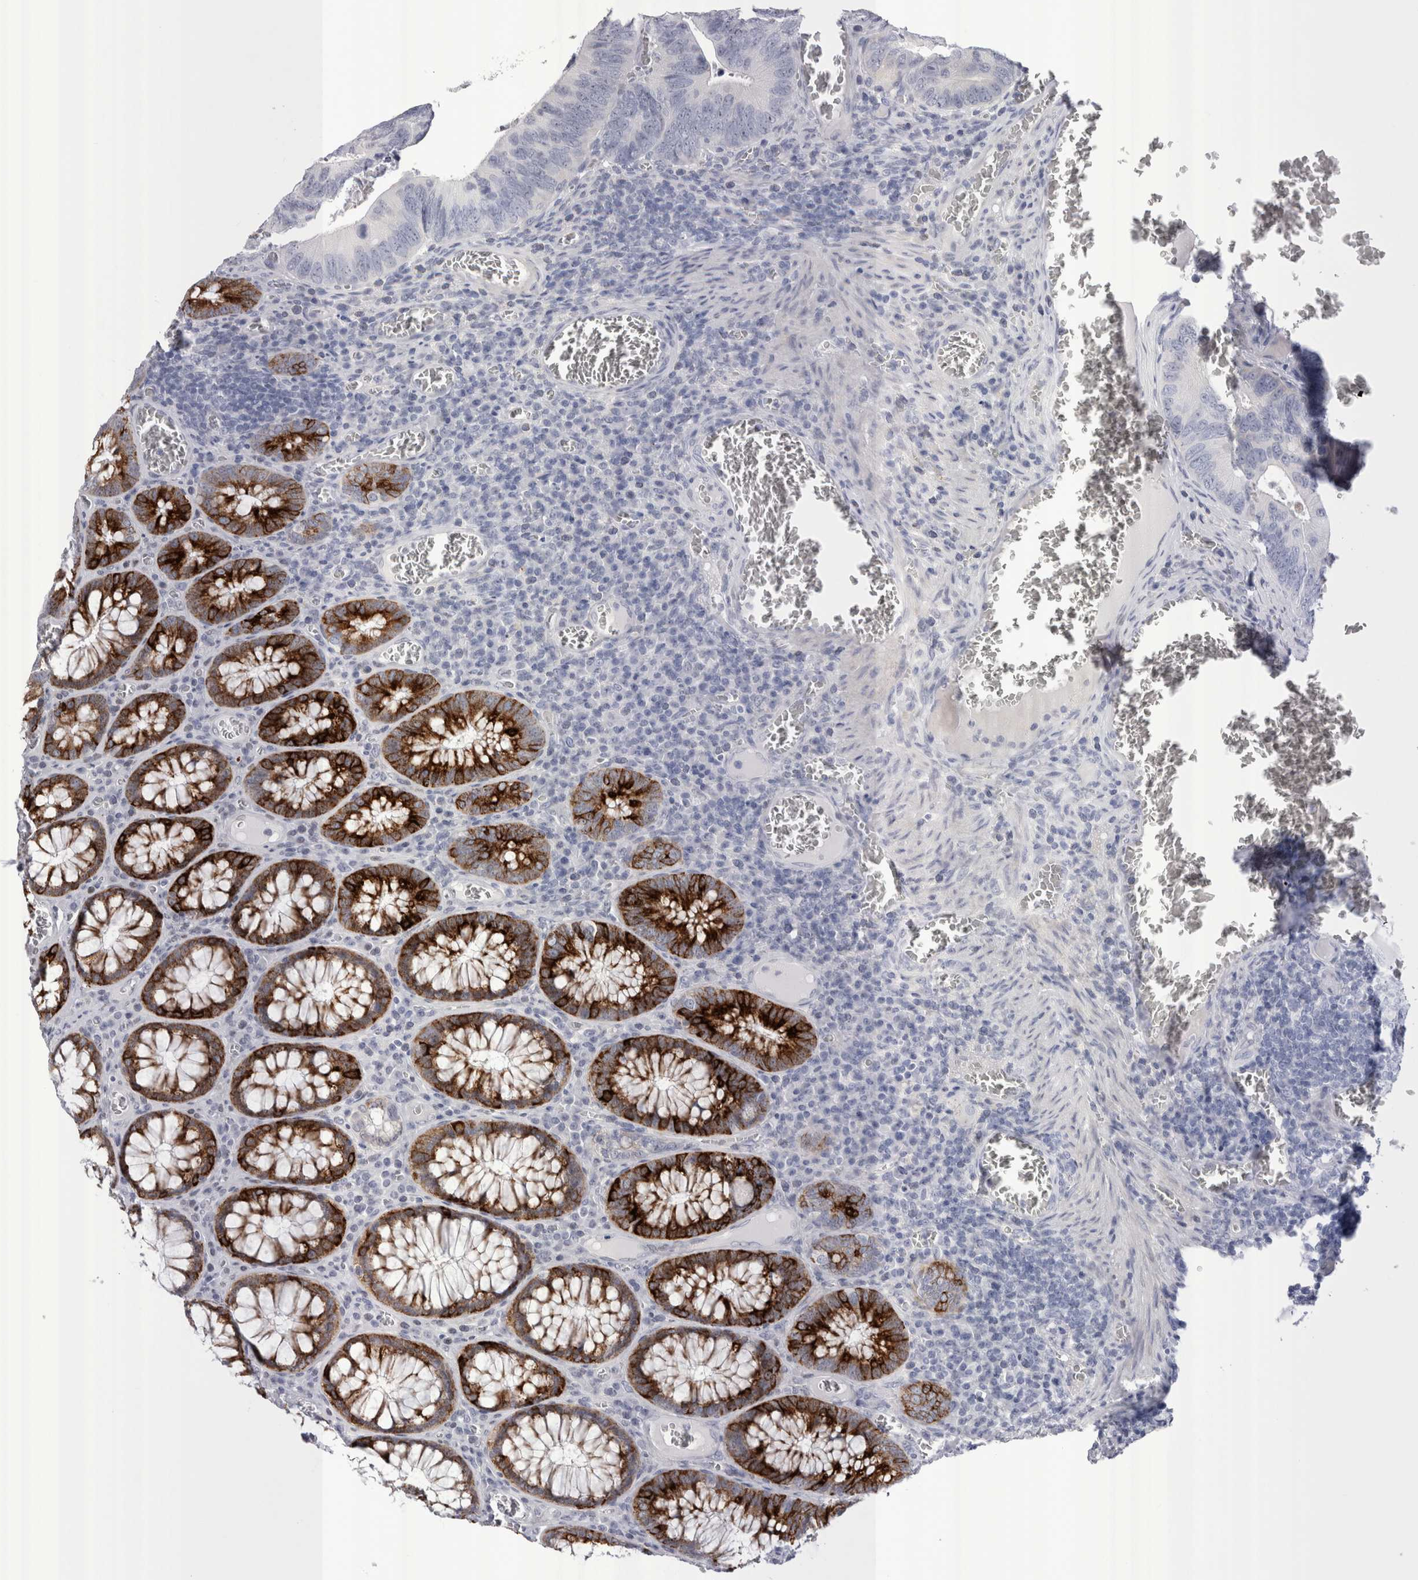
{"staining": {"intensity": "negative", "quantity": "none", "location": "none"}, "tissue": "colorectal cancer", "cell_type": "Tumor cells", "image_type": "cancer", "snomed": [{"axis": "morphology", "description": "Inflammation, NOS"}, {"axis": "morphology", "description": "Adenocarcinoma, NOS"}, {"axis": "topography", "description": "Colon"}], "caption": "High power microscopy photomicrograph of an IHC micrograph of colorectal cancer (adenocarcinoma), revealing no significant positivity in tumor cells.", "gene": "PWP2", "patient": {"sex": "male", "age": 72}}